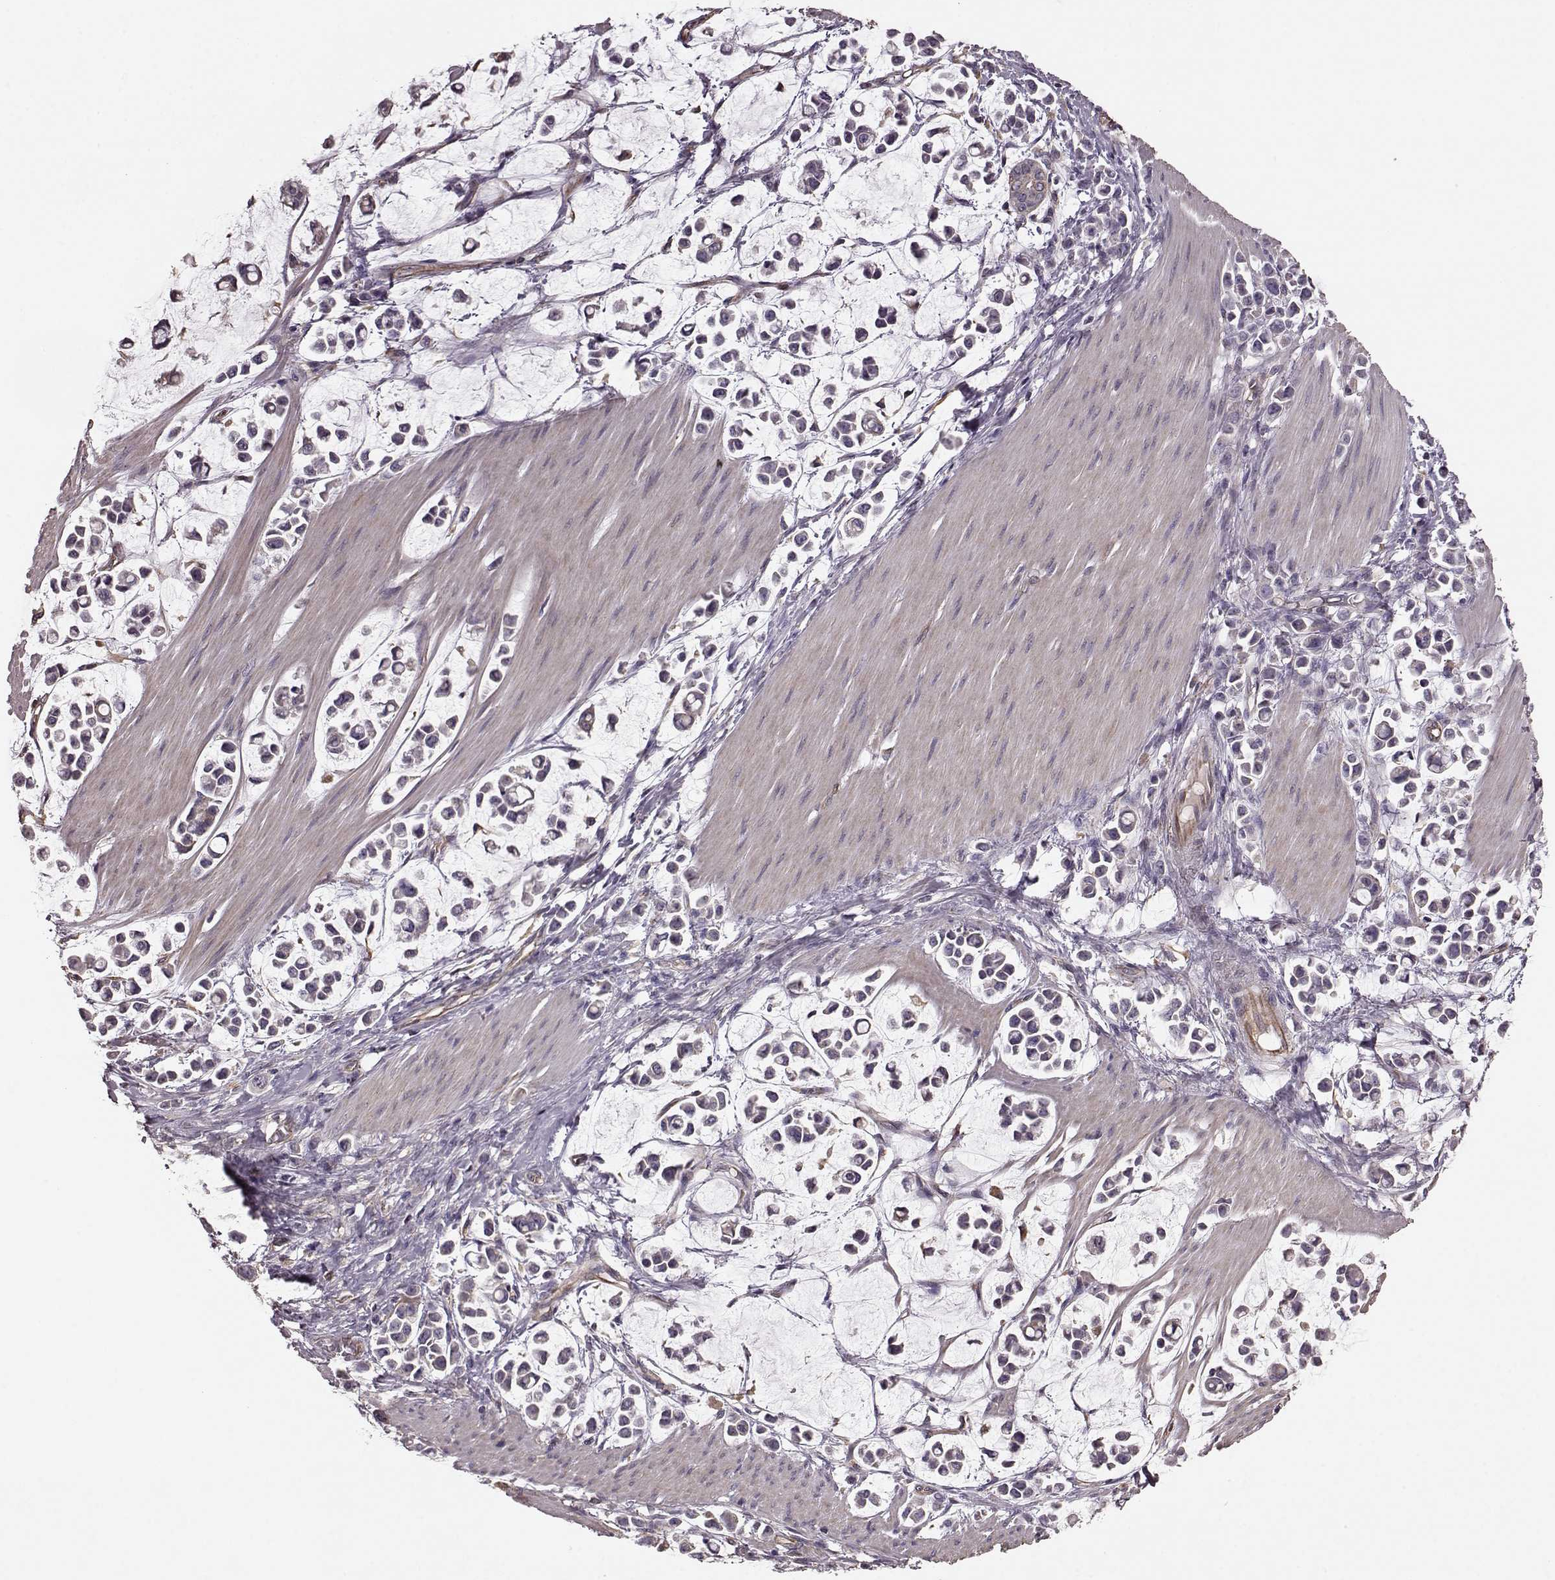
{"staining": {"intensity": "negative", "quantity": "none", "location": "none"}, "tissue": "stomach cancer", "cell_type": "Tumor cells", "image_type": "cancer", "snomed": [{"axis": "morphology", "description": "Adenocarcinoma, NOS"}, {"axis": "topography", "description": "Stomach"}], "caption": "The photomicrograph shows no staining of tumor cells in stomach cancer.", "gene": "NTF3", "patient": {"sex": "male", "age": 82}}